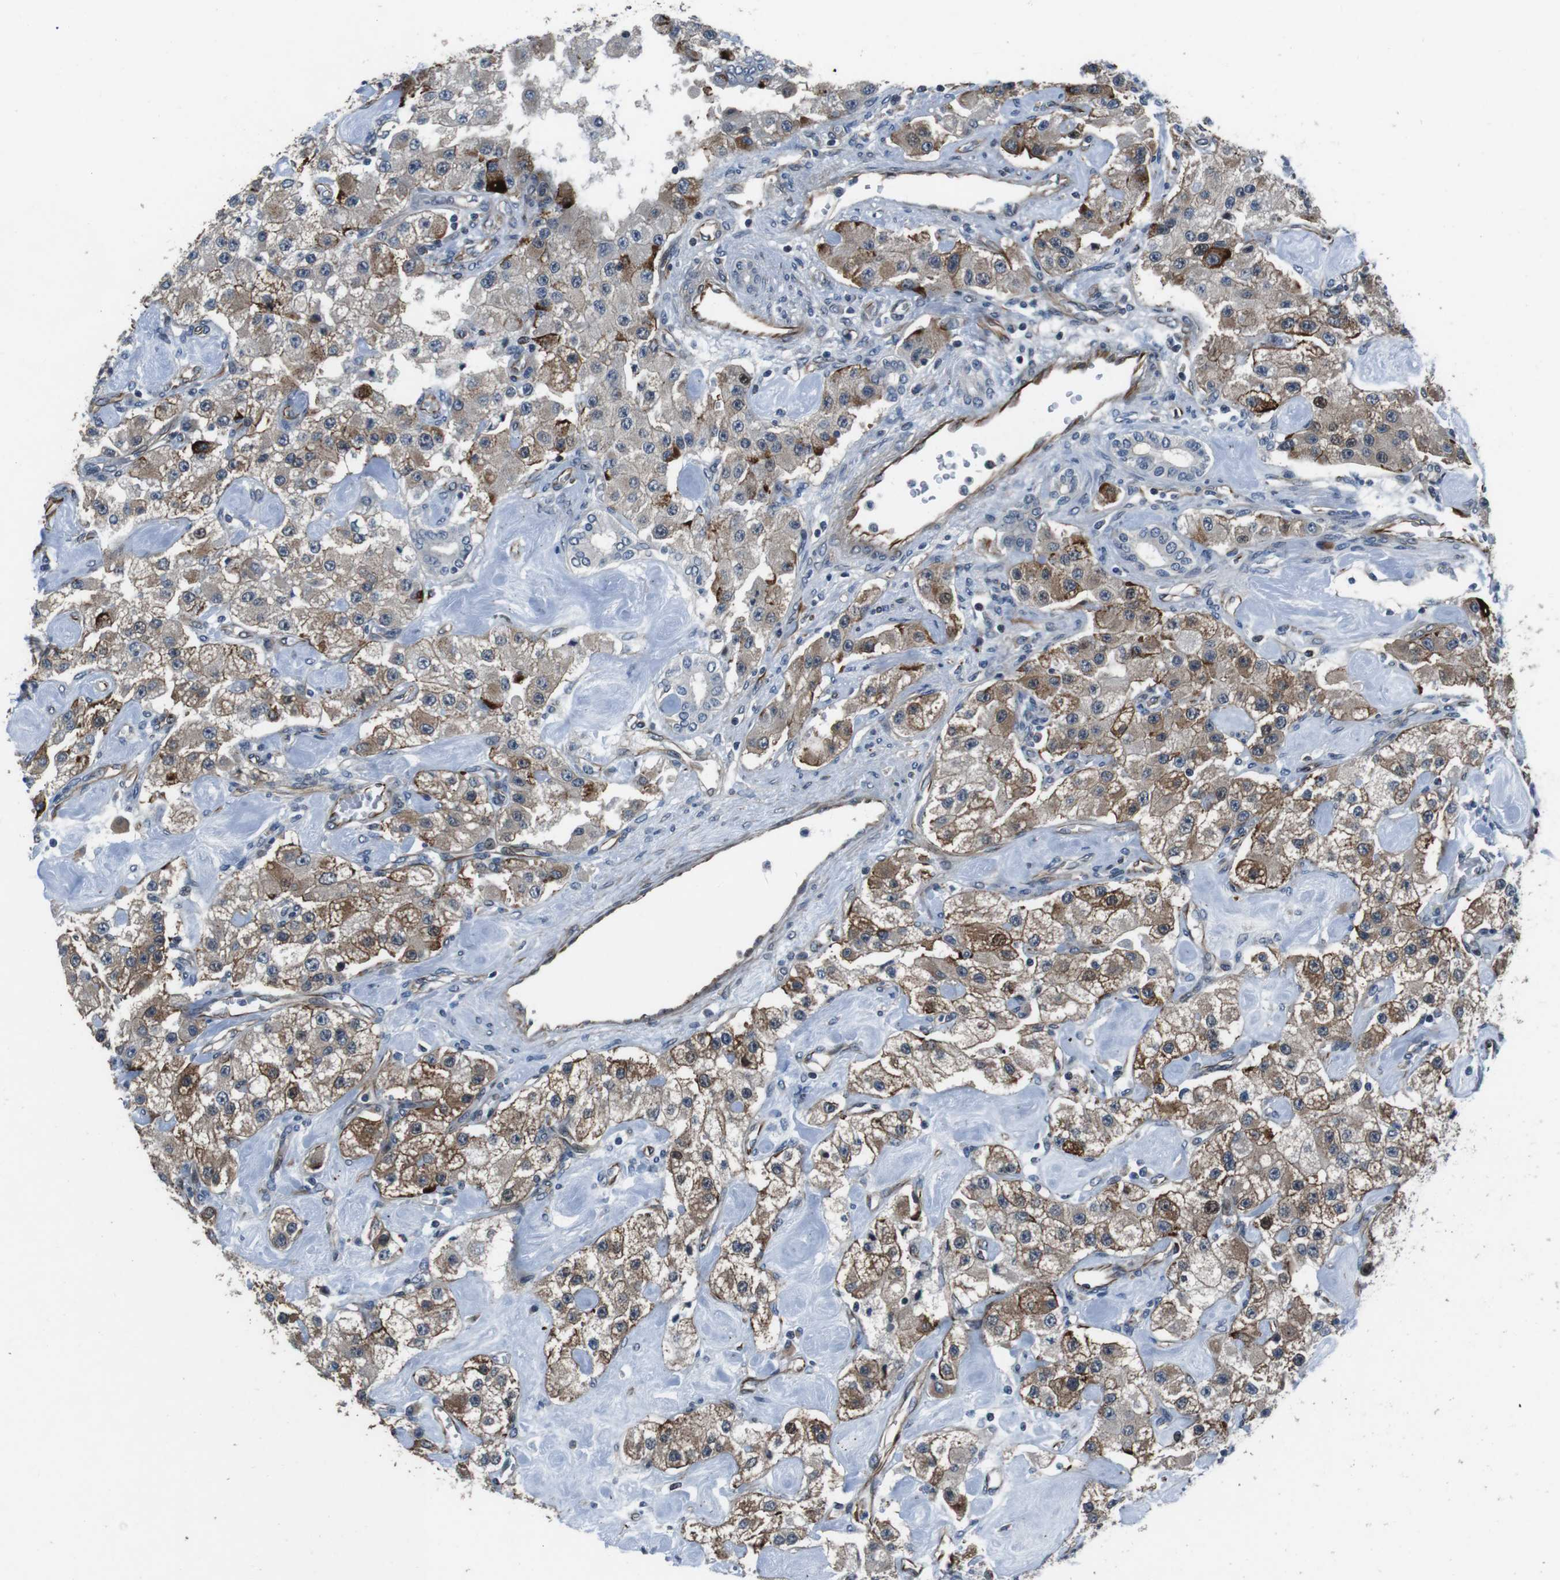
{"staining": {"intensity": "moderate", "quantity": "25%-75%", "location": "cytoplasmic/membranous"}, "tissue": "carcinoid", "cell_type": "Tumor cells", "image_type": "cancer", "snomed": [{"axis": "morphology", "description": "Carcinoid, malignant, NOS"}, {"axis": "topography", "description": "Pancreas"}], "caption": "An image of human malignant carcinoid stained for a protein exhibits moderate cytoplasmic/membranous brown staining in tumor cells.", "gene": "LRRC49", "patient": {"sex": "male", "age": 41}}